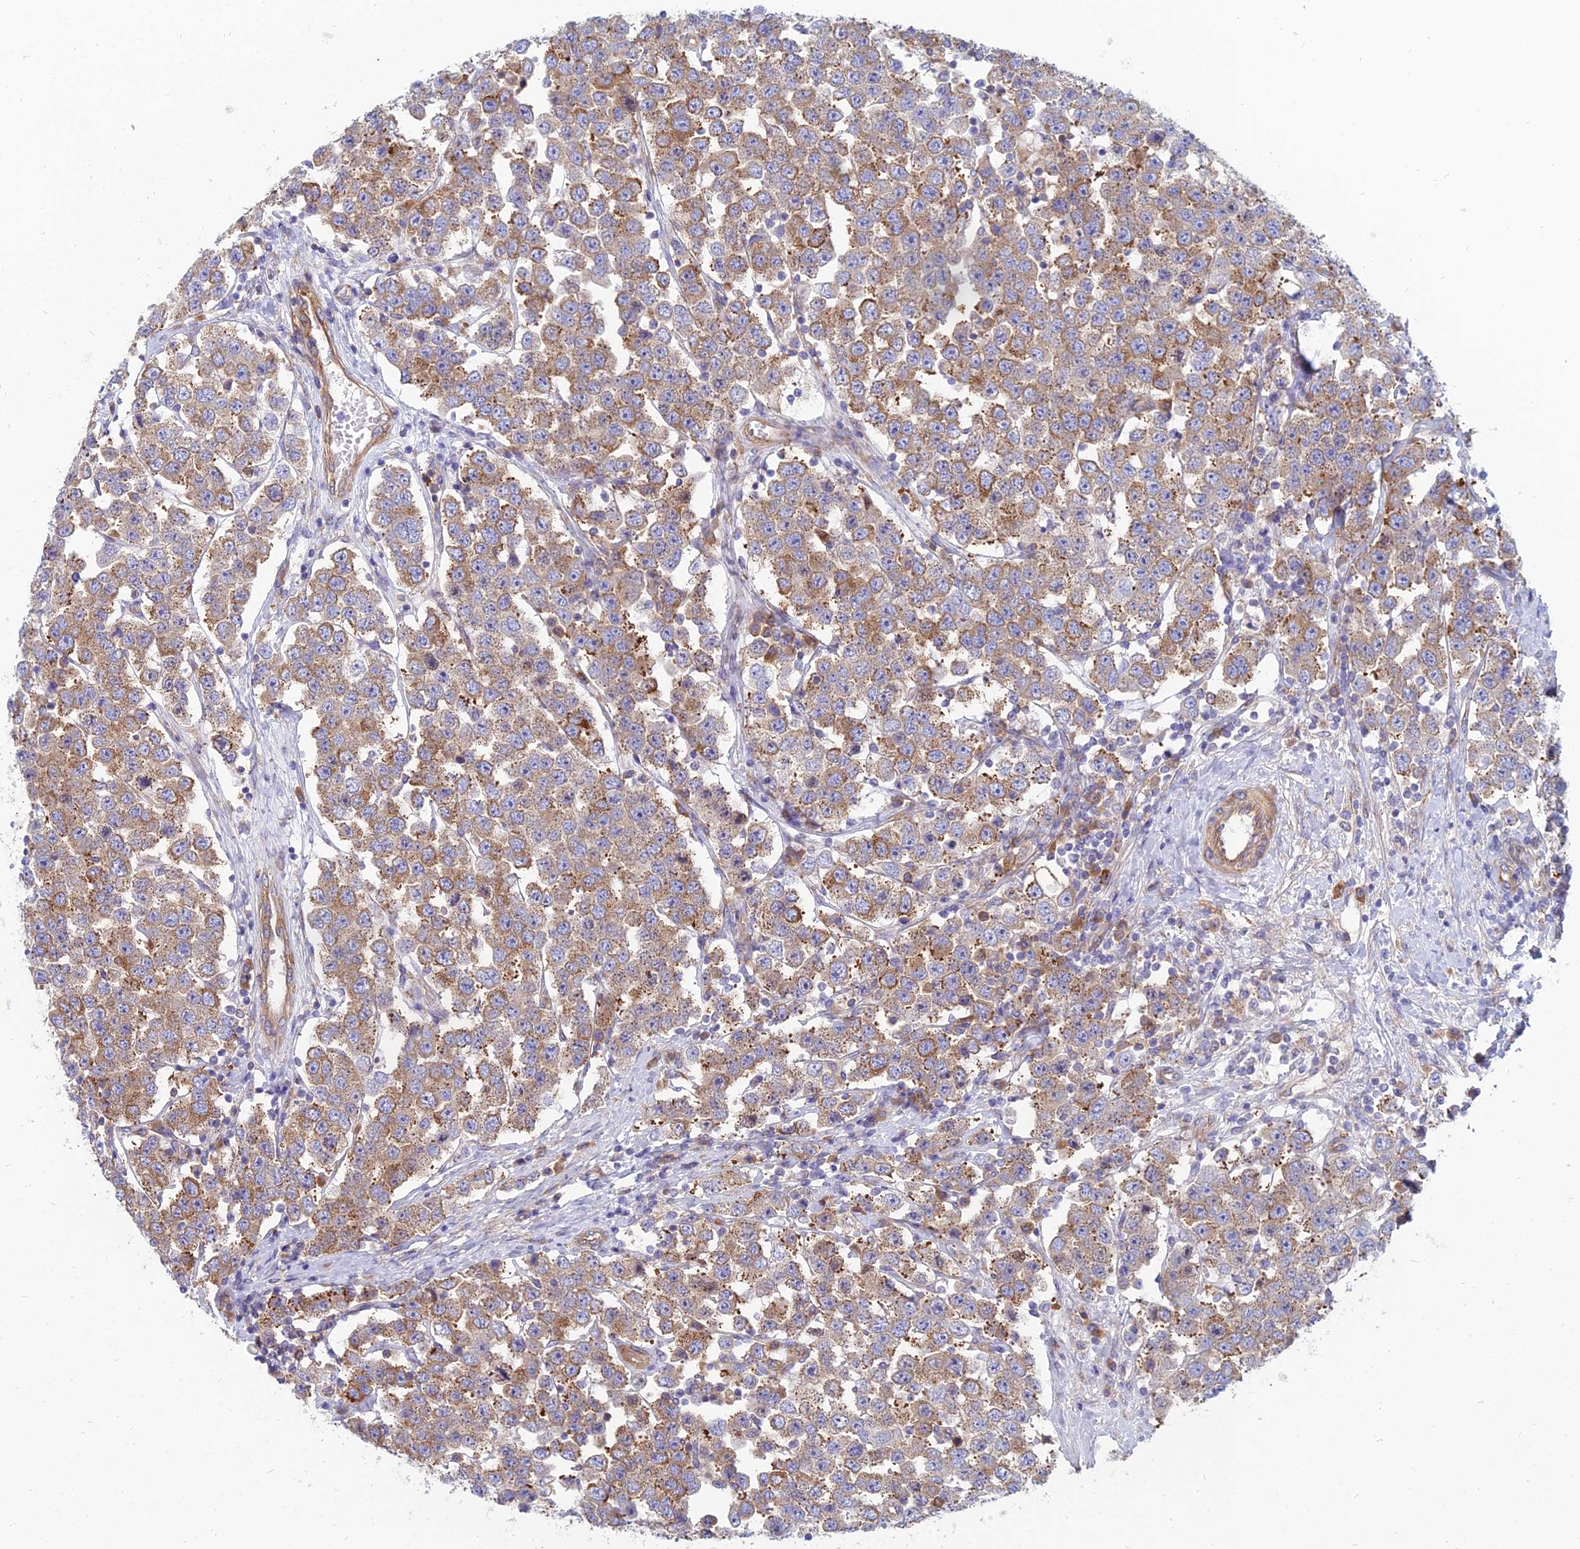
{"staining": {"intensity": "moderate", "quantity": ">75%", "location": "cytoplasmic/membranous"}, "tissue": "testis cancer", "cell_type": "Tumor cells", "image_type": "cancer", "snomed": [{"axis": "morphology", "description": "Seminoma, NOS"}, {"axis": "topography", "description": "Testis"}], "caption": "The photomicrograph shows immunohistochemical staining of testis cancer. There is moderate cytoplasmic/membranous expression is identified in about >75% of tumor cells.", "gene": "TXLNA", "patient": {"sex": "male", "age": 28}}